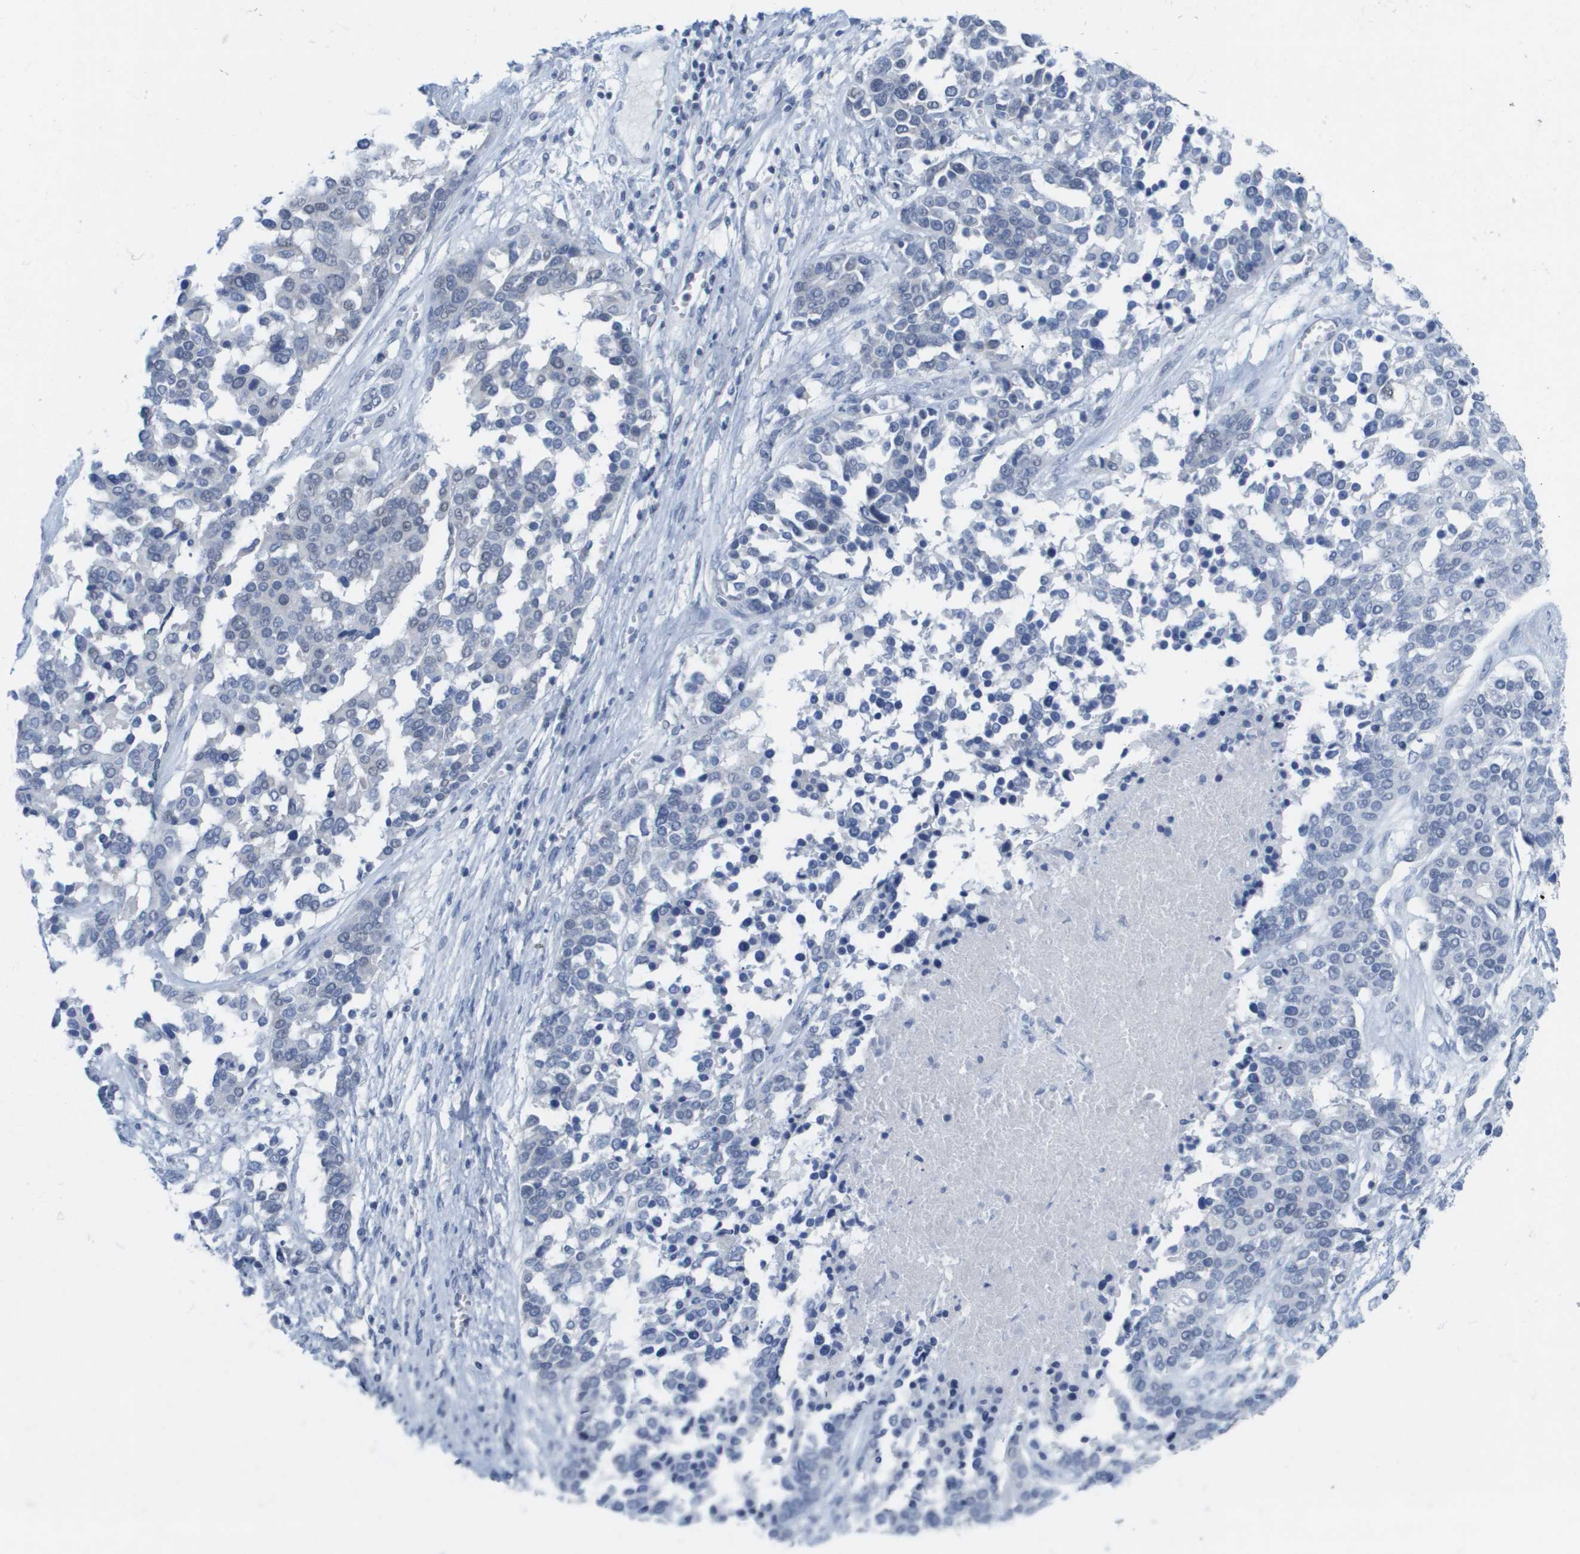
{"staining": {"intensity": "negative", "quantity": "none", "location": "none"}, "tissue": "ovarian cancer", "cell_type": "Tumor cells", "image_type": "cancer", "snomed": [{"axis": "morphology", "description": "Cystadenocarcinoma, serous, NOS"}, {"axis": "topography", "description": "Ovary"}], "caption": "A photomicrograph of serous cystadenocarcinoma (ovarian) stained for a protein exhibits no brown staining in tumor cells.", "gene": "PDE4A", "patient": {"sex": "female", "age": 44}}